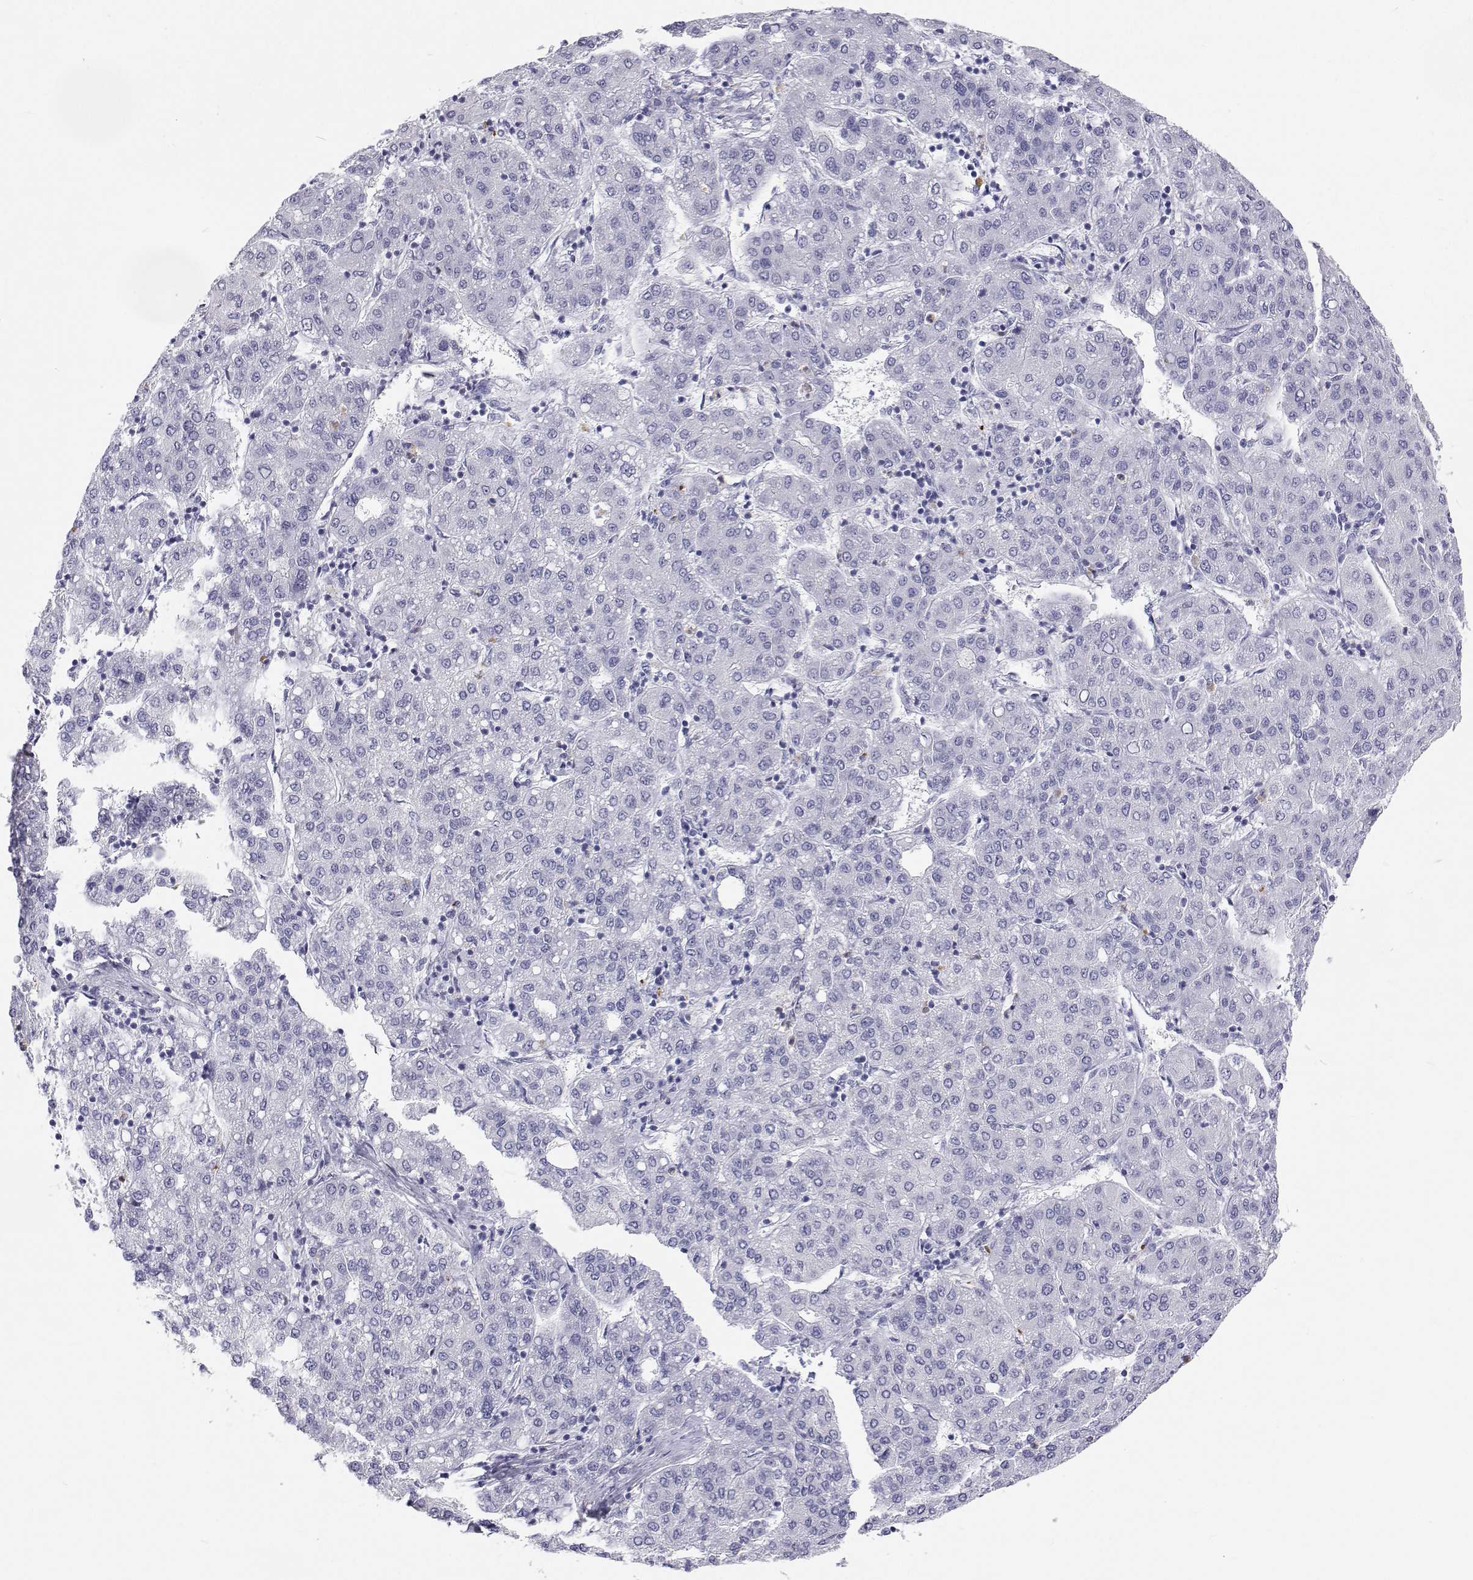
{"staining": {"intensity": "negative", "quantity": "none", "location": "none"}, "tissue": "liver cancer", "cell_type": "Tumor cells", "image_type": "cancer", "snomed": [{"axis": "morphology", "description": "Carcinoma, Hepatocellular, NOS"}, {"axis": "topography", "description": "Liver"}], "caption": "Immunohistochemistry photomicrograph of neoplastic tissue: human hepatocellular carcinoma (liver) stained with DAB shows no significant protein staining in tumor cells.", "gene": "SFTPB", "patient": {"sex": "male", "age": 65}}